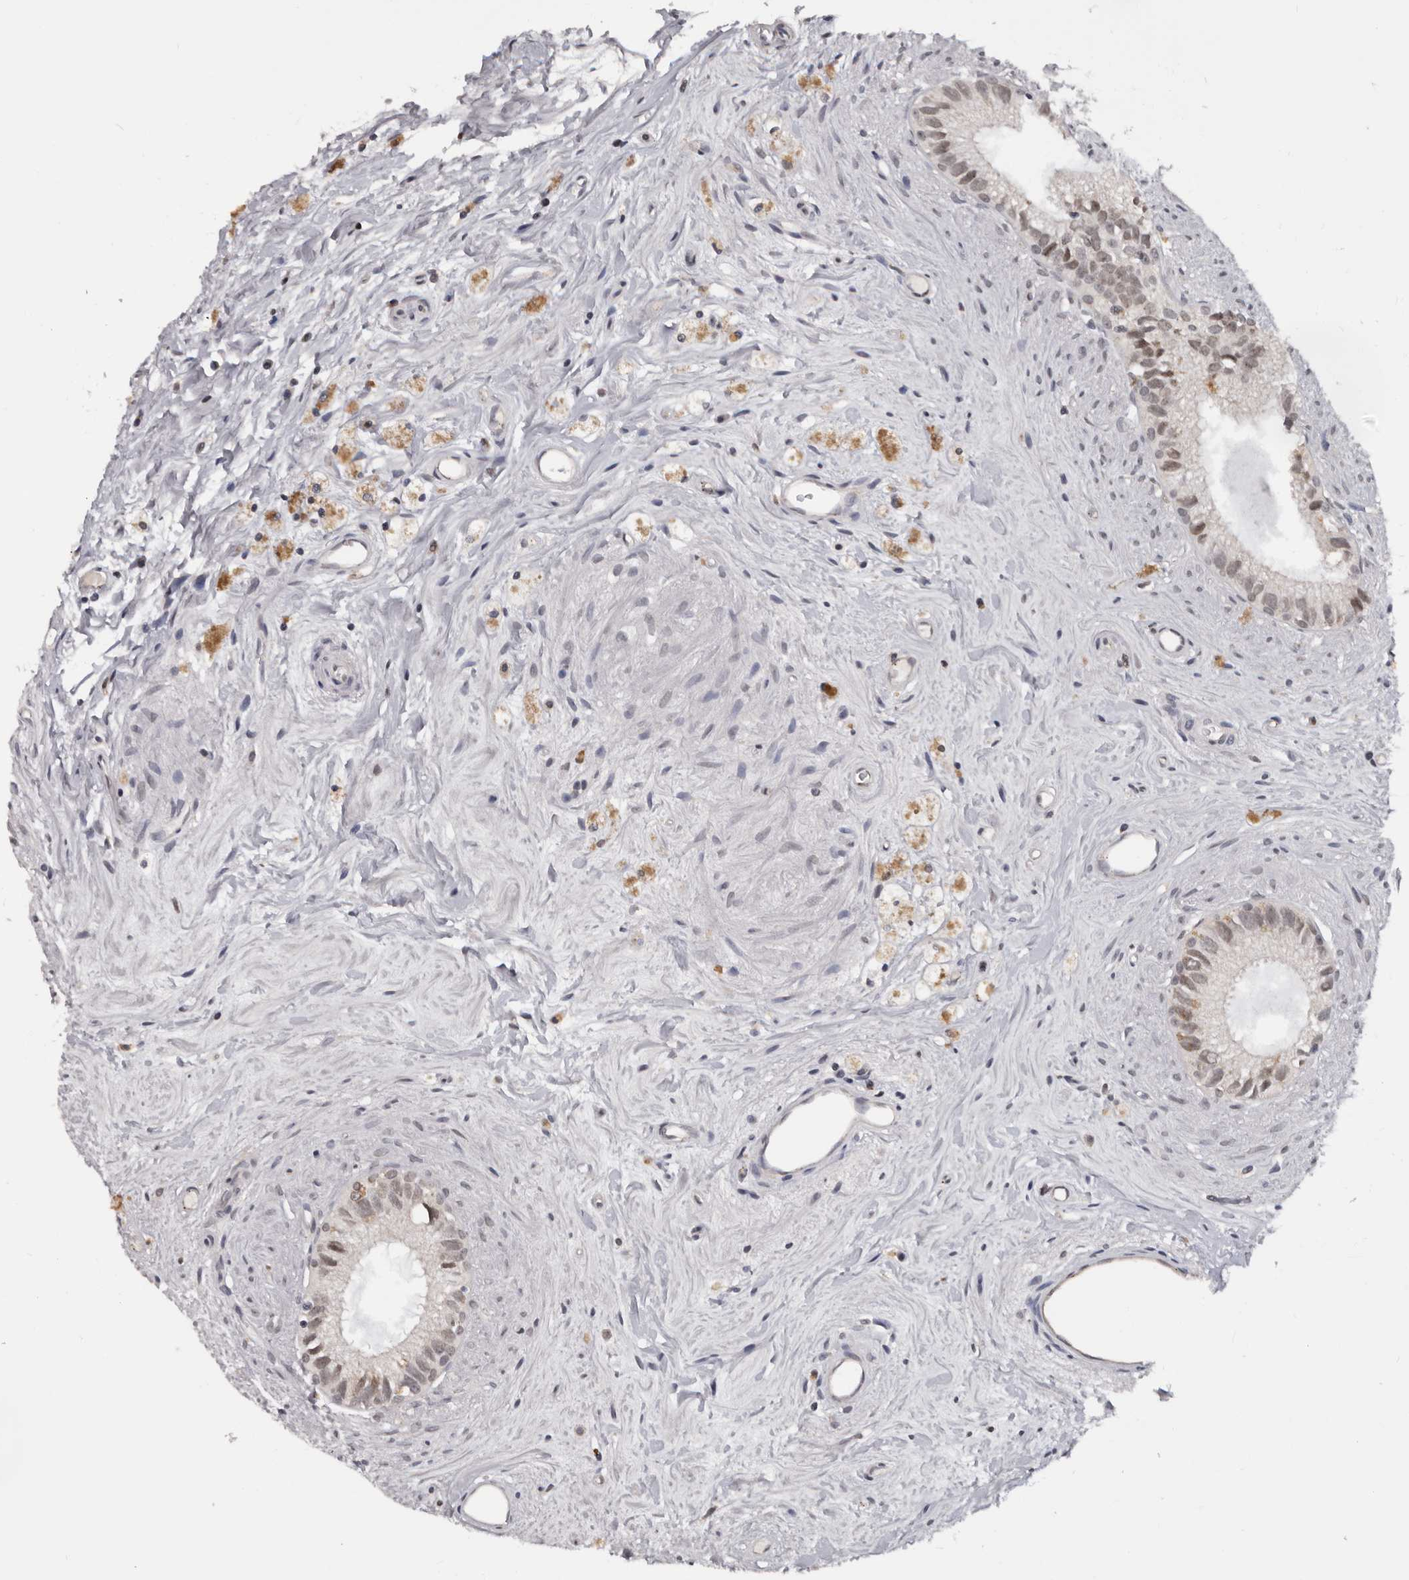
{"staining": {"intensity": "moderate", "quantity": "25%-75%", "location": "nuclear"}, "tissue": "epididymis", "cell_type": "Glandular cells", "image_type": "normal", "snomed": [{"axis": "morphology", "description": "Normal tissue, NOS"}, {"axis": "topography", "description": "Epididymis"}], "caption": "An immunohistochemistry (IHC) photomicrograph of normal tissue is shown. Protein staining in brown shows moderate nuclear positivity in epididymis within glandular cells. The protein is shown in brown color, while the nuclei are stained blue.", "gene": "MOGAT2", "patient": {"sex": "male", "age": 80}}